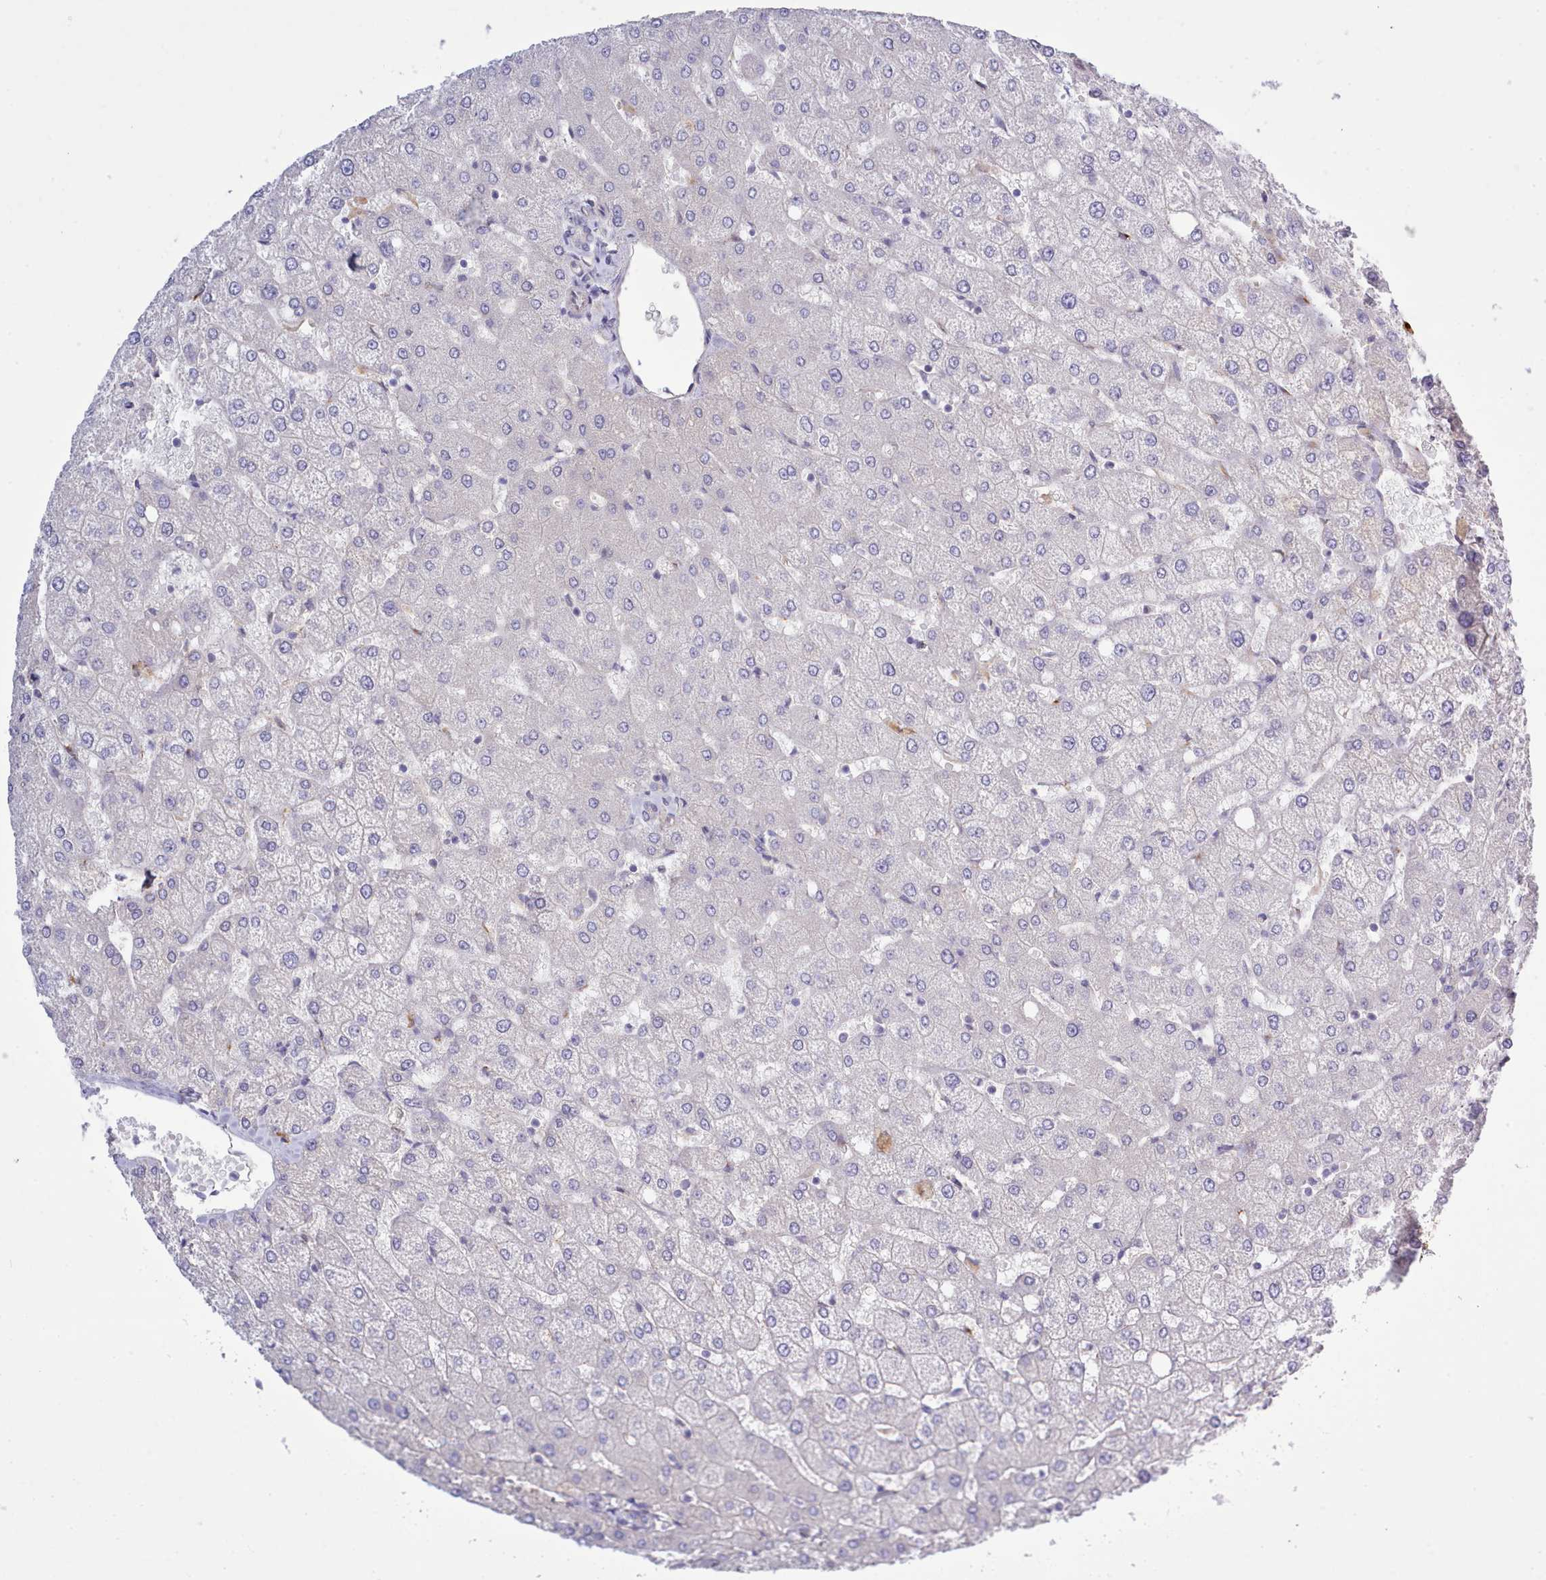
{"staining": {"intensity": "negative", "quantity": "none", "location": "none"}, "tissue": "liver", "cell_type": "Cholangiocytes", "image_type": "normal", "snomed": [{"axis": "morphology", "description": "Normal tissue, NOS"}, {"axis": "topography", "description": "Liver"}], "caption": "Cholangiocytes are negative for protein expression in benign human liver. (Stains: DAB immunohistochemistry with hematoxylin counter stain, Microscopy: brightfield microscopy at high magnification).", "gene": "ZC3H13", "patient": {"sex": "female", "age": 54}}